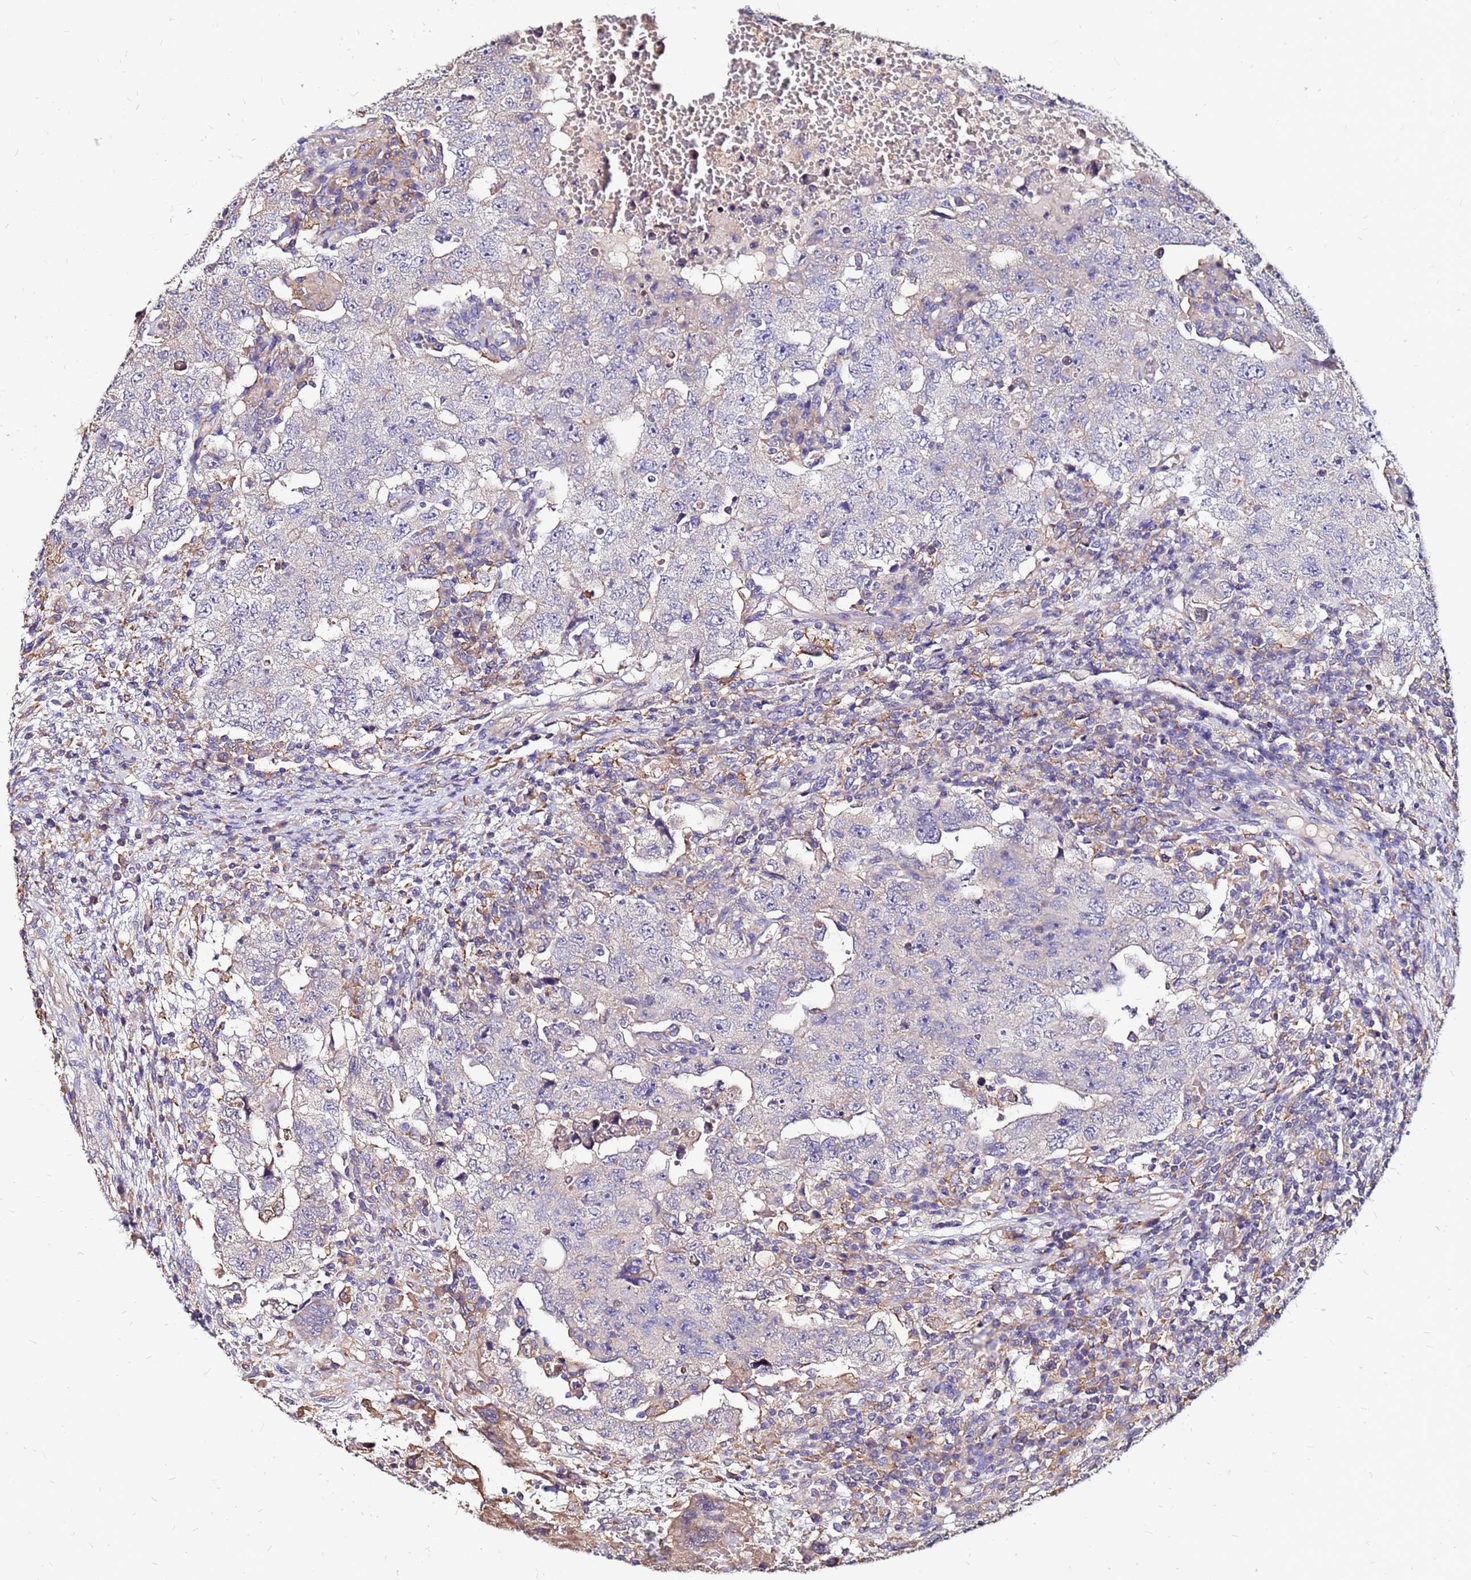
{"staining": {"intensity": "negative", "quantity": "none", "location": "none"}, "tissue": "testis cancer", "cell_type": "Tumor cells", "image_type": "cancer", "snomed": [{"axis": "morphology", "description": "Carcinoma, Embryonal, NOS"}, {"axis": "topography", "description": "Testis"}], "caption": "Immunohistochemistry image of testis embryonal carcinoma stained for a protein (brown), which exhibits no expression in tumor cells. (Stains: DAB (3,3'-diaminobenzidine) immunohistochemistry (IHC) with hematoxylin counter stain, Microscopy: brightfield microscopy at high magnification).", "gene": "ARHGEF5", "patient": {"sex": "male", "age": 26}}